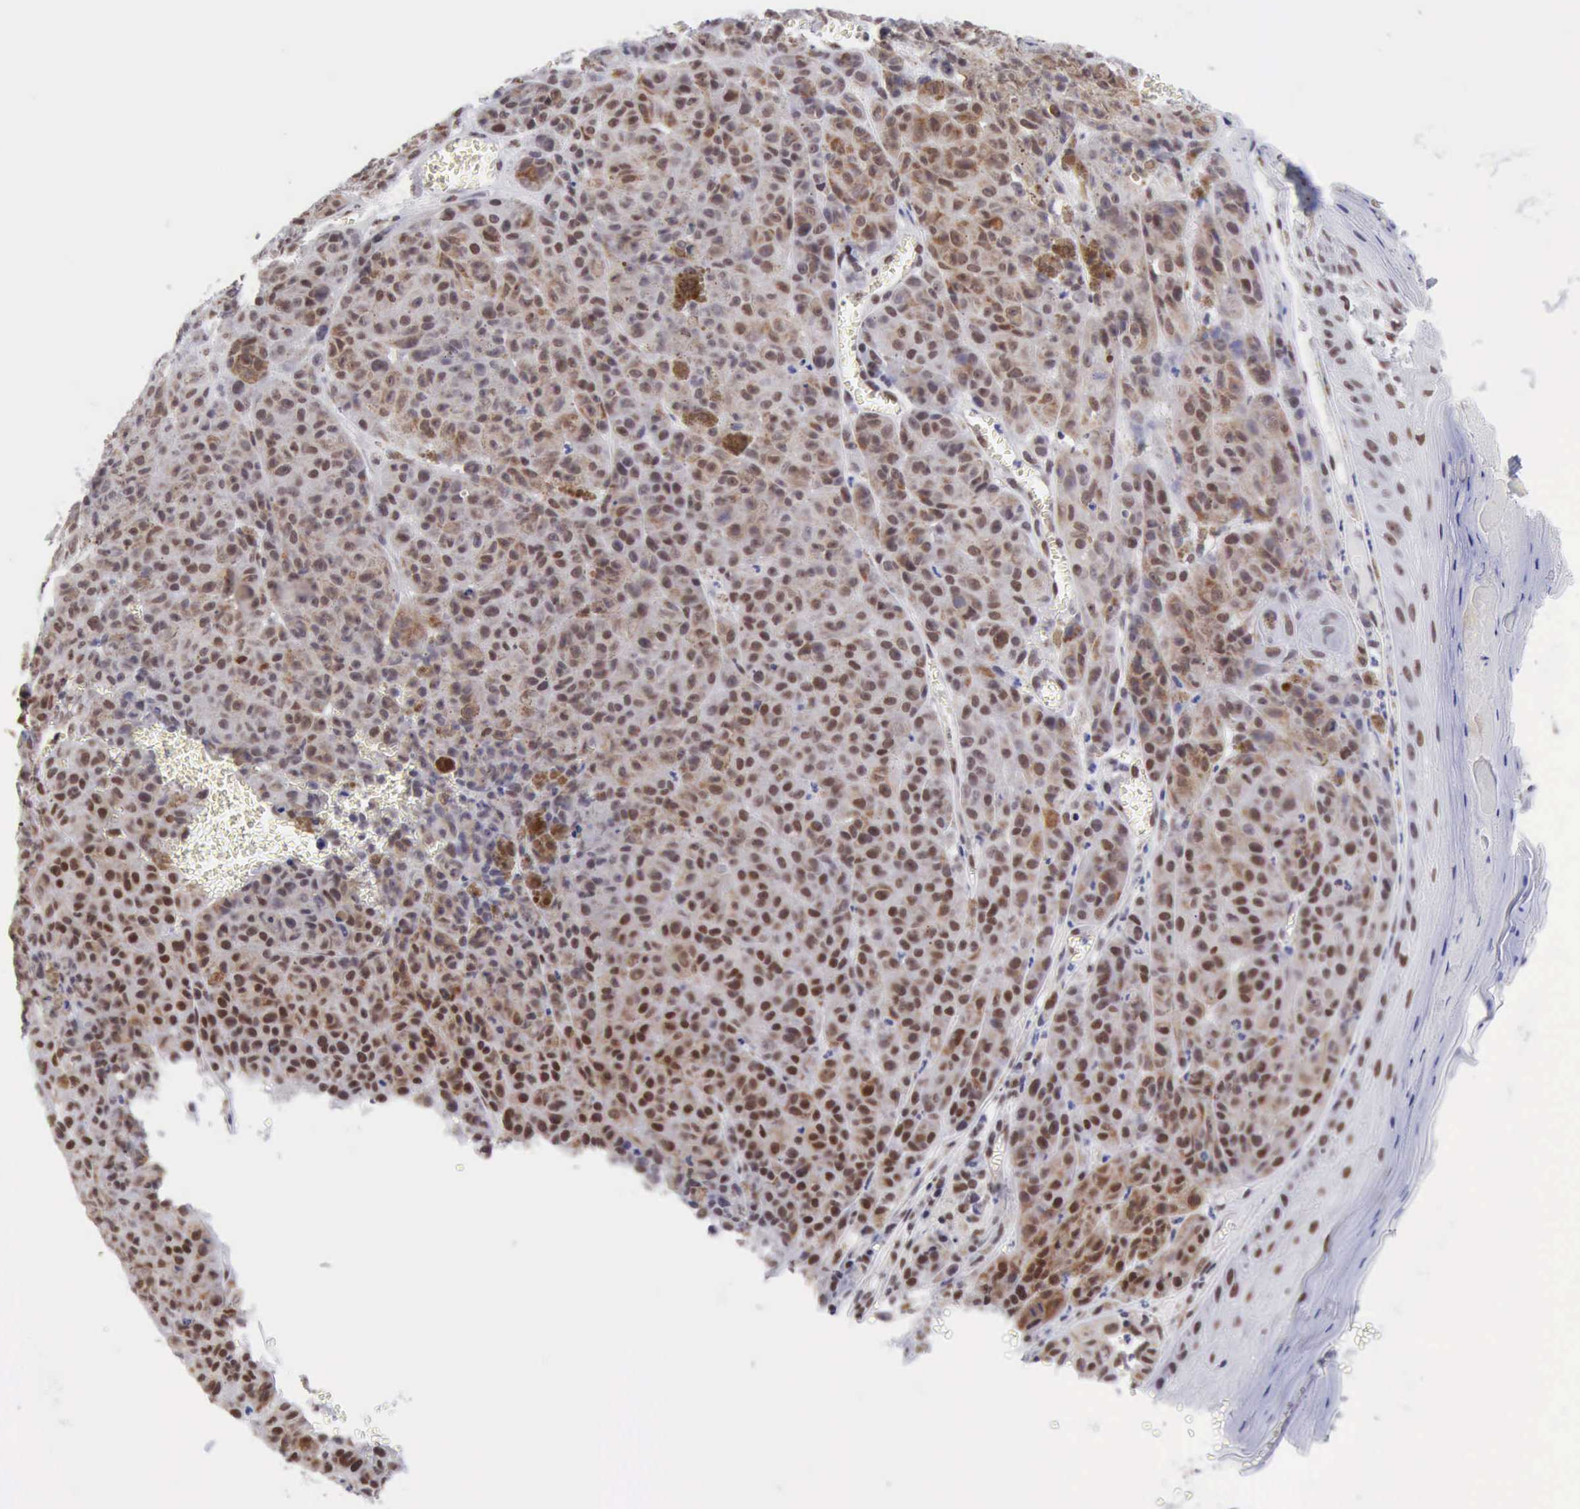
{"staining": {"intensity": "moderate", "quantity": "<25%", "location": "nuclear"}, "tissue": "melanoma", "cell_type": "Tumor cells", "image_type": "cancer", "snomed": [{"axis": "morphology", "description": "Malignant melanoma, NOS"}, {"axis": "topography", "description": "Skin"}], "caption": "Immunohistochemistry staining of melanoma, which displays low levels of moderate nuclear expression in about <25% of tumor cells indicating moderate nuclear protein positivity. The staining was performed using DAB (3,3'-diaminobenzidine) (brown) for protein detection and nuclei were counterstained in hematoxylin (blue).", "gene": "ERCC4", "patient": {"sex": "male", "age": 64}}